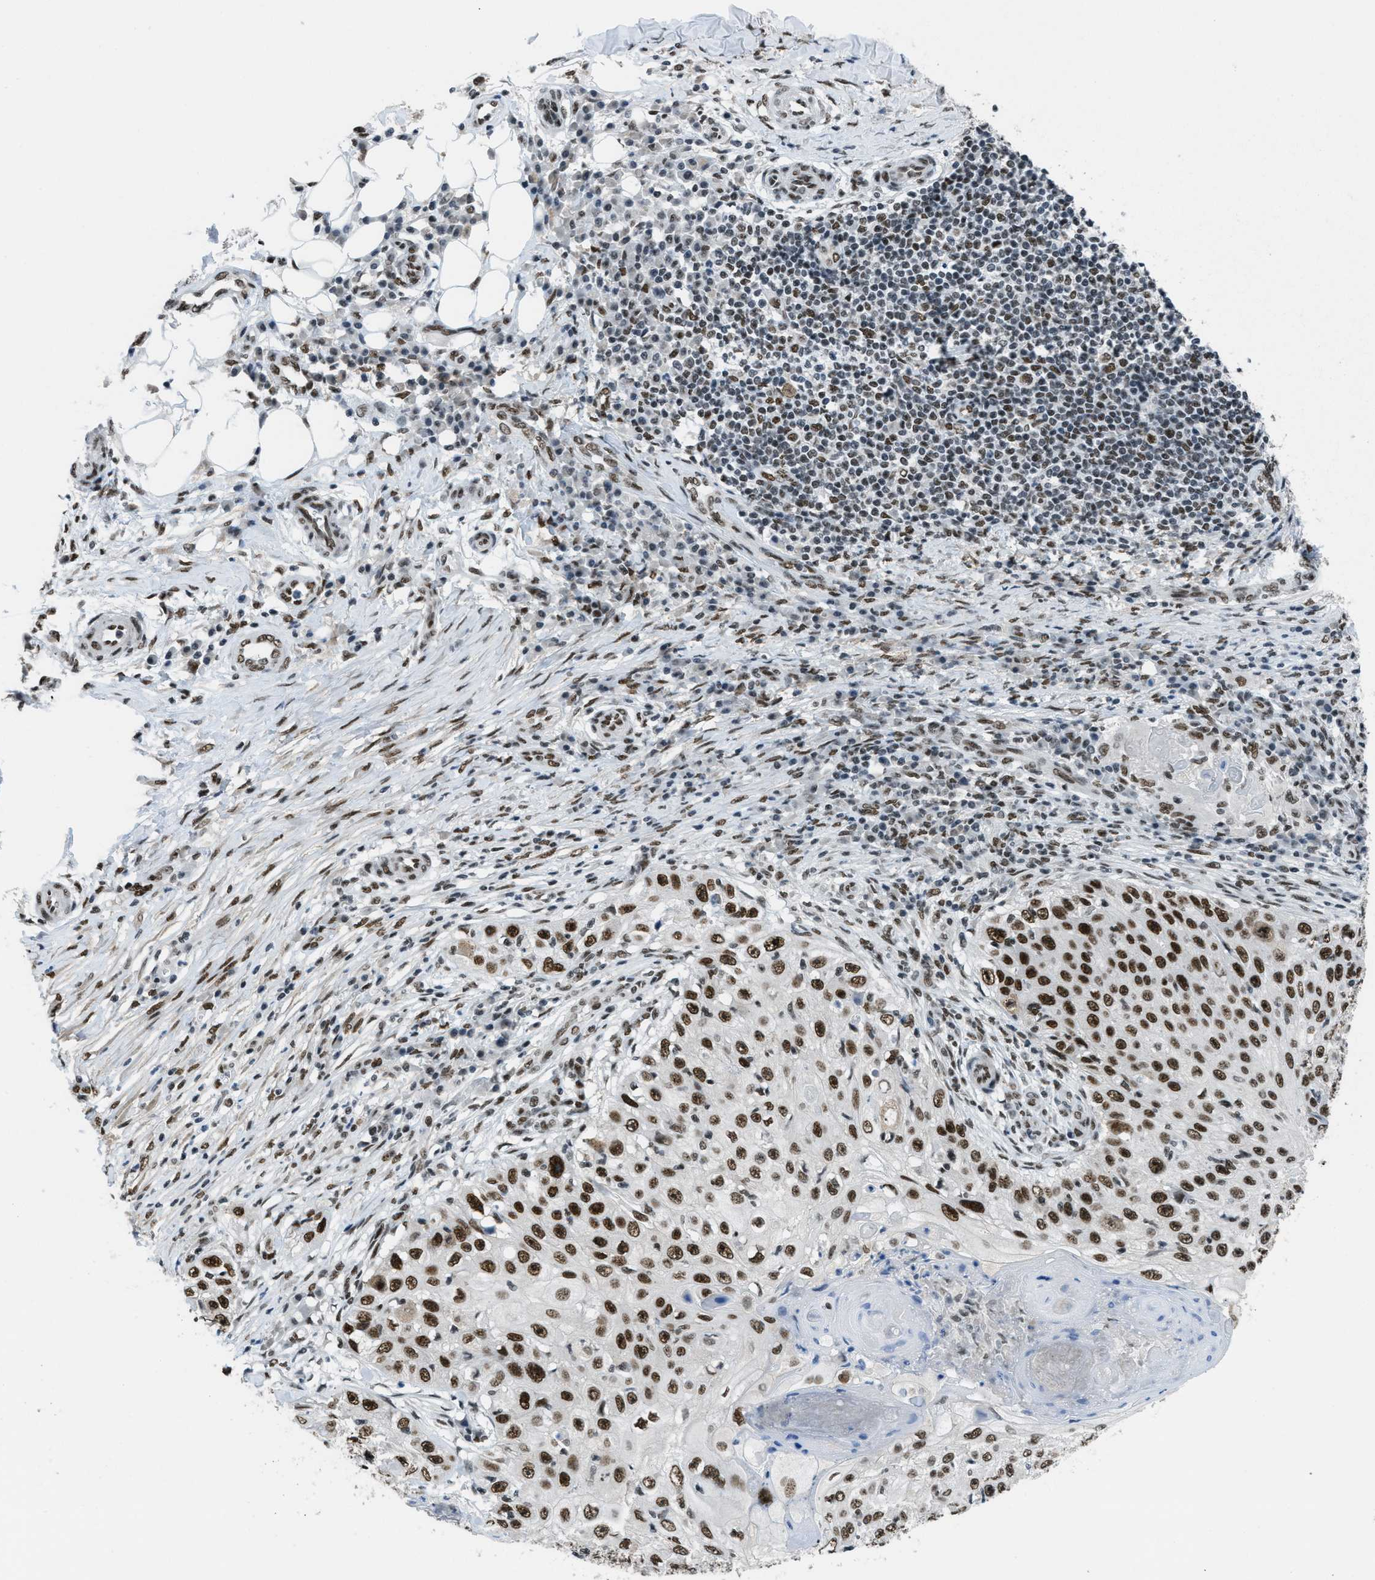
{"staining": {"intensity": "strong", "quantity": ">75%", "location": "nuclear"}, "tissue": "skin cancer", "cell_type": "Tumor cells", "image_type": "cancer", "snomed": [{"axis": "morphology", "description": "Squamous cell carcinoma, NOS"}, {"axis": "topography", "description": "Skin"}], "caption": "Skin cancer (squamous cell carcinoma) tissue displays strong nuclear staining in approximately >75% of tumor cells", "gene": "GATAD2B", "patient": {"sex": "male", "age": 86}}